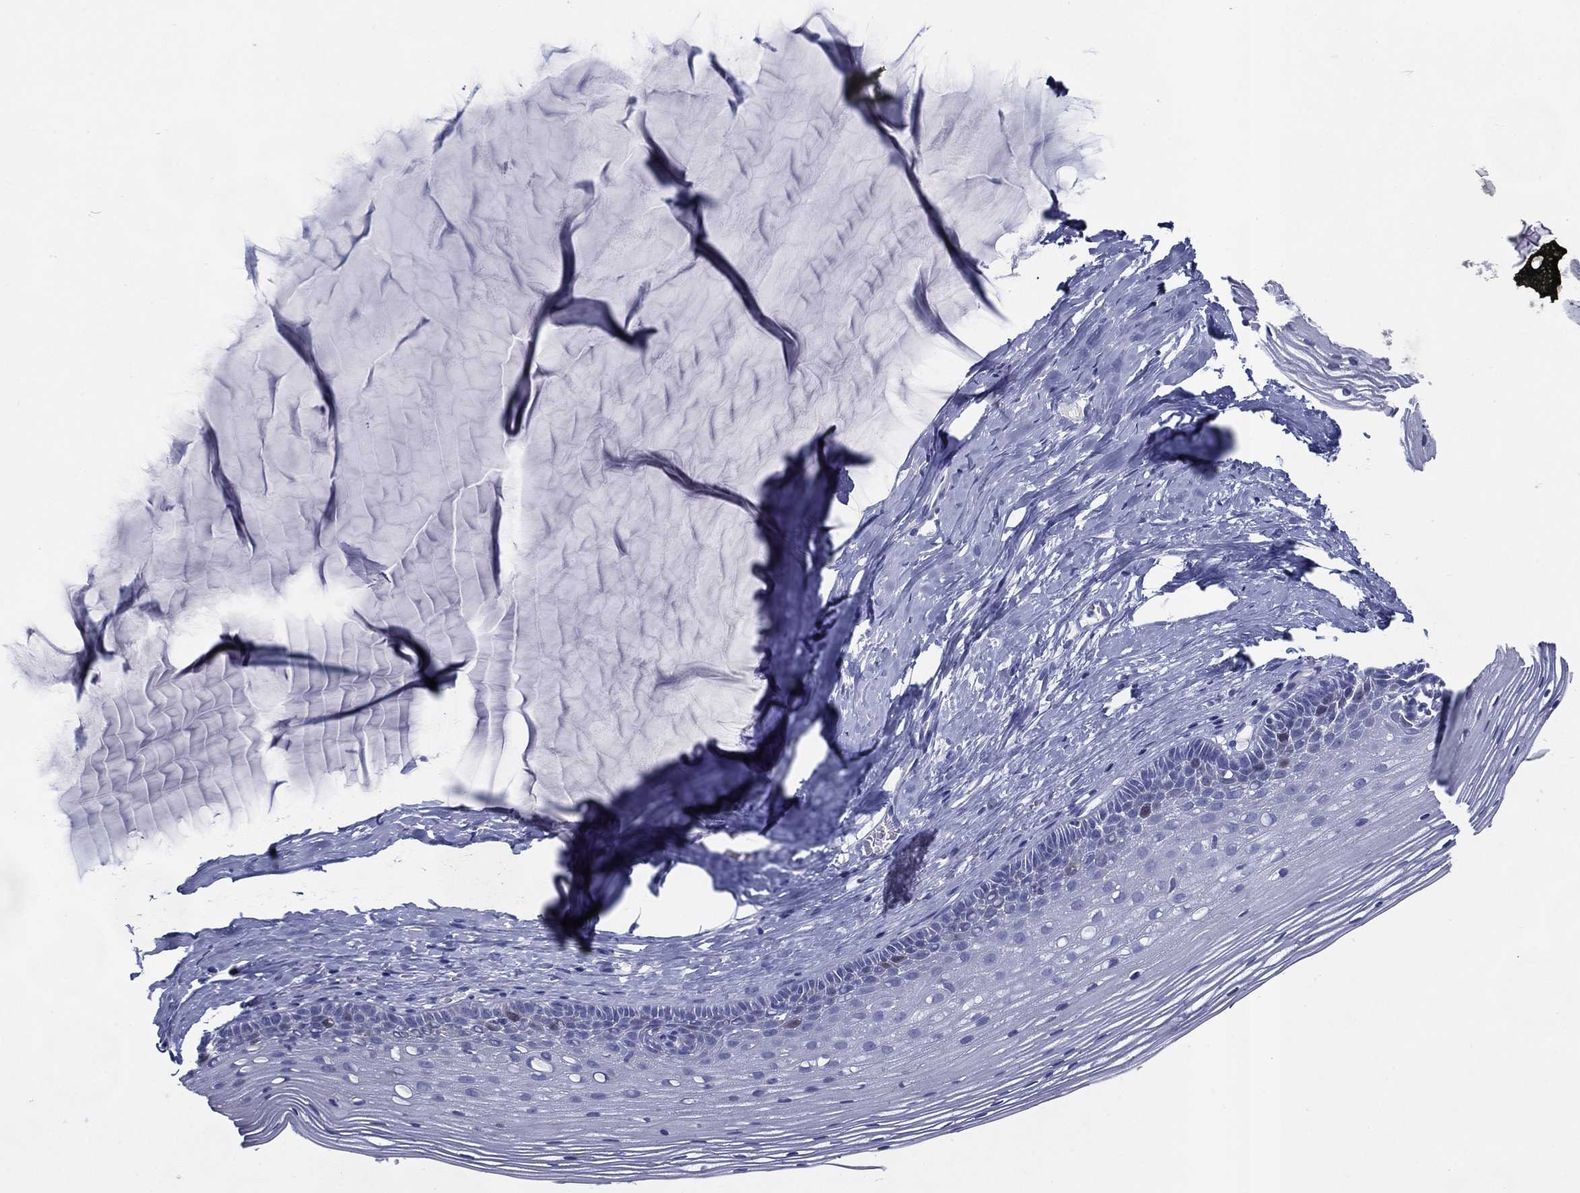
{"staining": {"intensity": "negative", "quantity": "none", "location": "none"}, "tissue": "cervix", "cell_type": "Glandular cells", "image_type": "normal", "snomed": [{"axis": "morphology", "description": "Normal tissue, NOS"}, {"axis": "topography", "description": "Cervix"}], "caption": "An IHC image of unremarkable cervix is shown. There is no staining in glandular cells of cervix. (DAB (3,3'-diaminobenzidine) IHC, high magnification).", "gene": "KIF2C", "patient": {"sex": "female", "age": 40}}